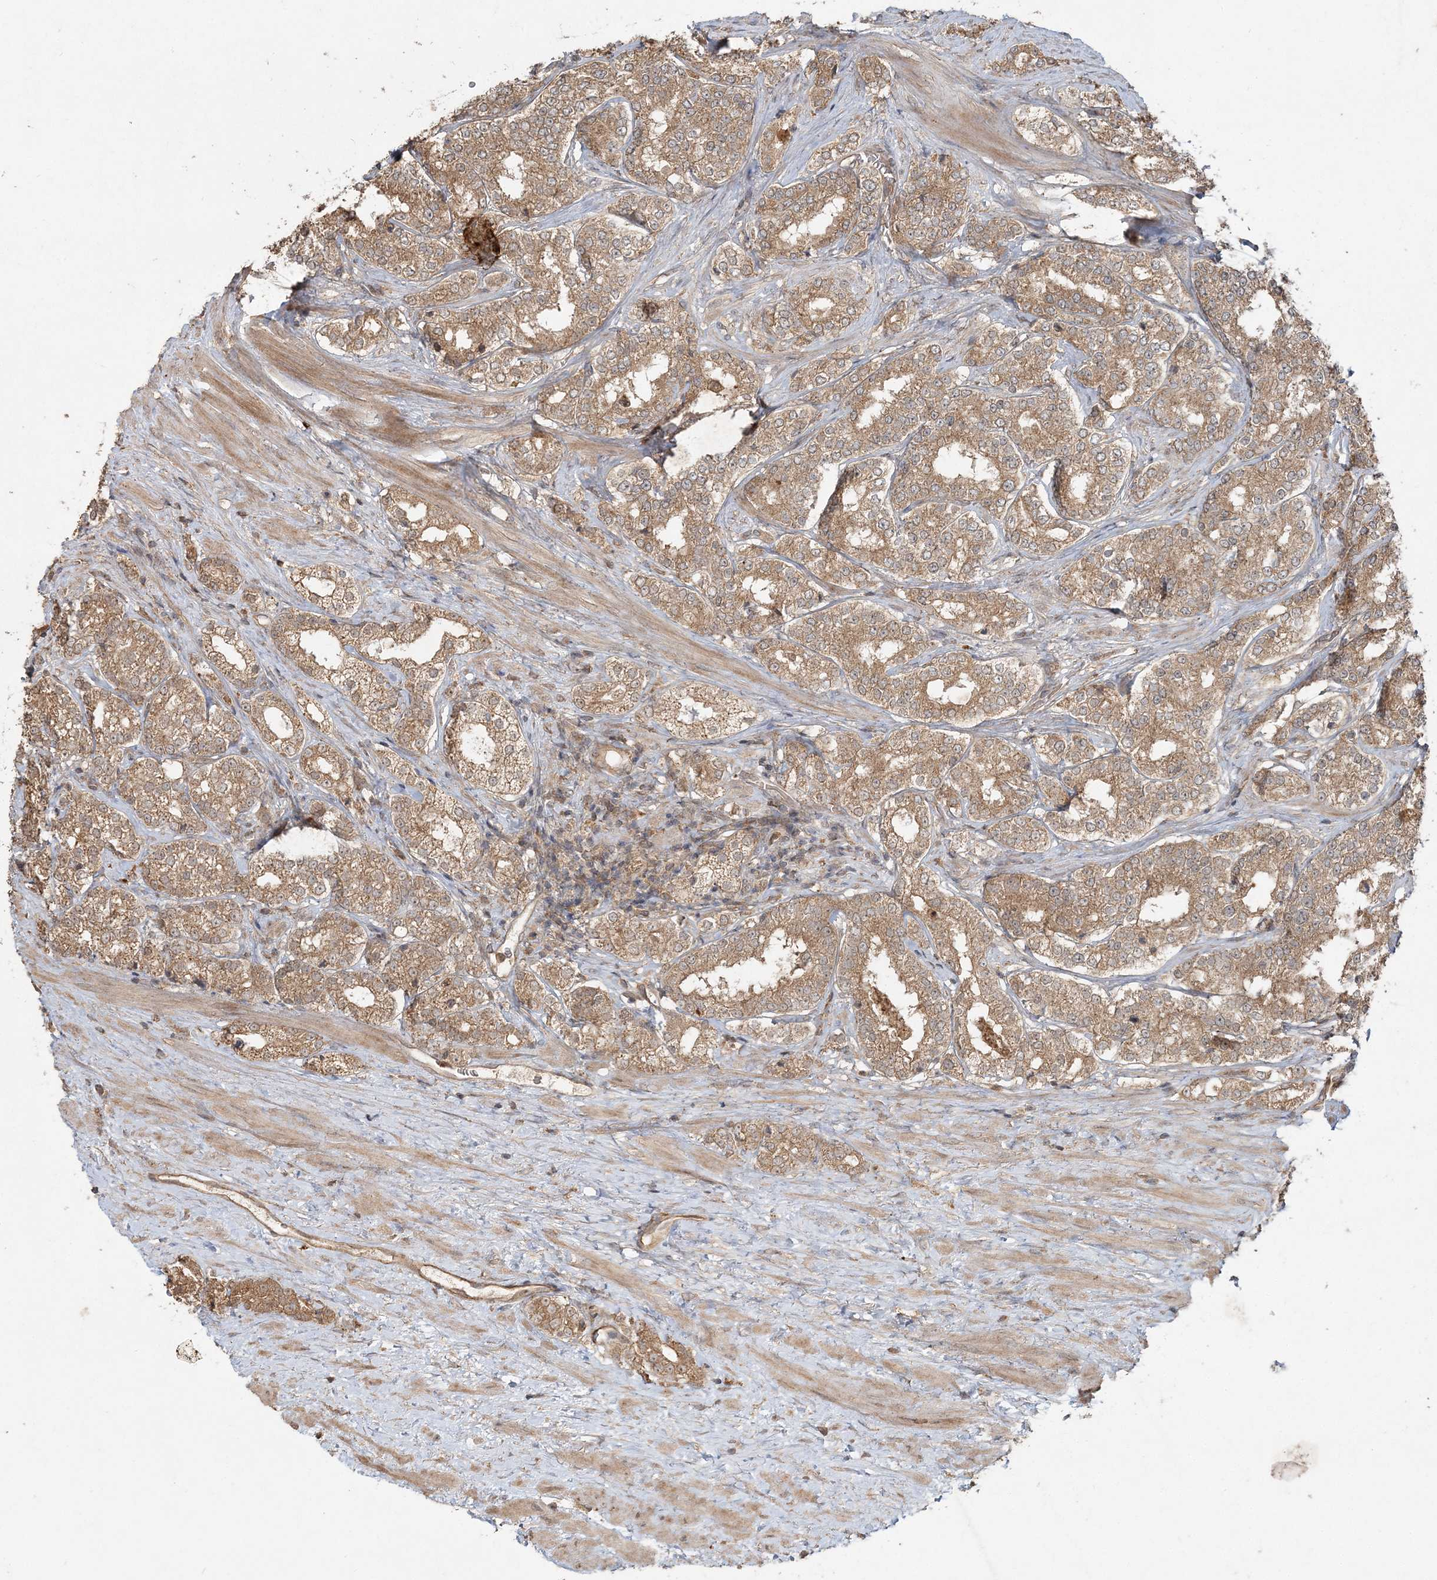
{"staining": {"intensity": "moderate", "quantity": ">75%", "location": "cytoplasmic/membranous"}, "tissue": "prostate cancer", "cell_type": "Tumor cells", "image_type": "cancer", "snomed": [{"axis": "morphology", "description": "Normal tissue, NOS"}, {"axis": "morphology", "description": "Adenocarcinoma, High grade"}, {"axis": "topography", "description": "Prostate"}], "caption": "High-magnification brightfield microscopy of prostate cancer stained with DAB (brown) and counterstained with hematoxylin (blue). tumor cells exhibit moderate cytoplasmic/membranous staining is seen in approximately>75% of cells.", "gene": "SPRY1", "patient": {"sex": "male", "age": 83}}